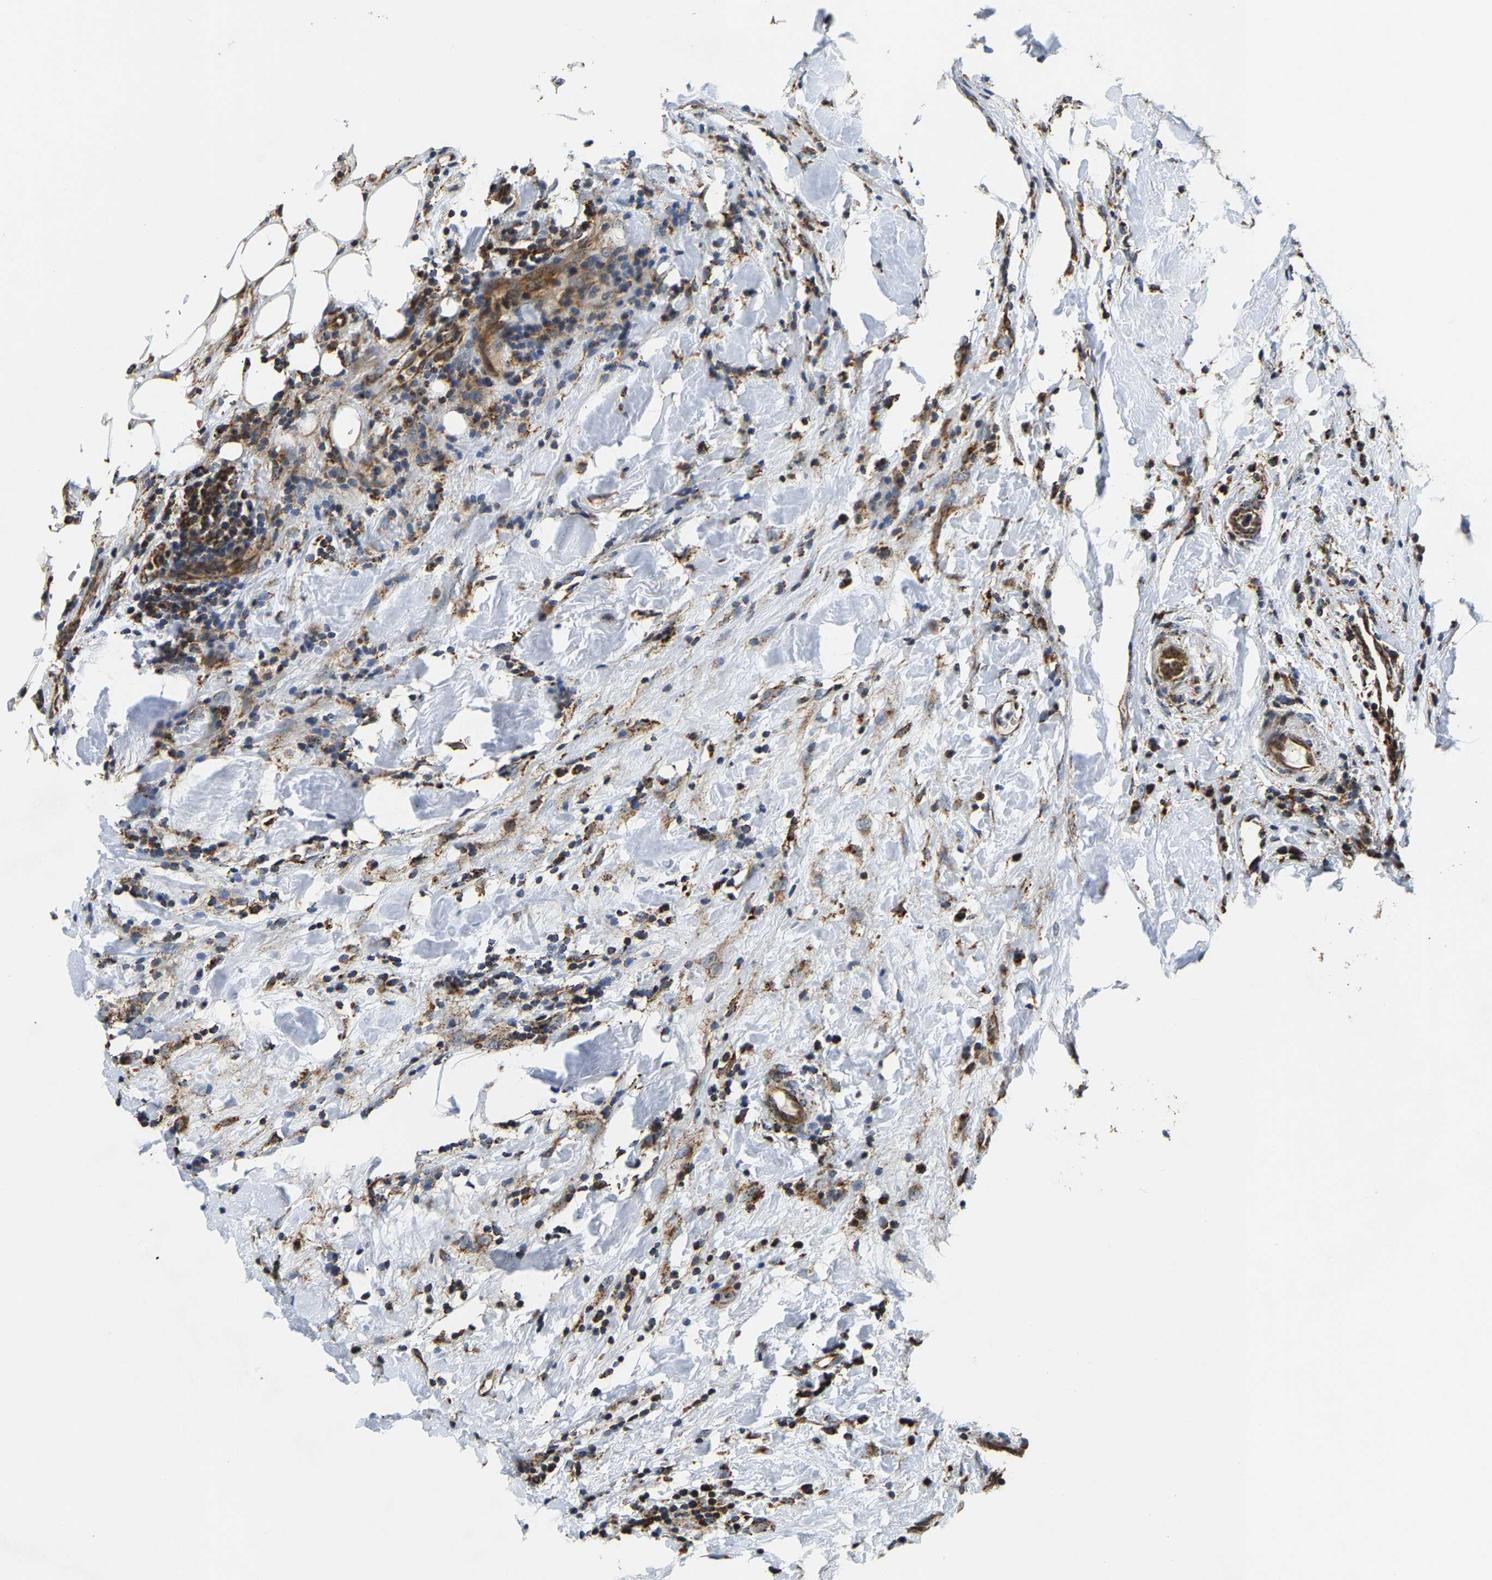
{"staining": {"intensity": "weak", "quantity": "25%-75%", "location": "cytoplasmic/membranous"}, "tissue": "breast cancer", "cell_type": "Tumor cells", "image_type": "cancer", "snomed": [{"axis": "morphology", "description": "Duct carcinoma"}, {"axis": "topography", "description": "Breast"}], "caption": "There is low levels of weak cytoplasmic/membranous staining in tumor cells of infiltrating ductal carcinoma (breast), as demonstrated by immunohistochemical staining (brown color).", "gene": "GIMAP7", "patient": {"sex": "female", "age": 37}}